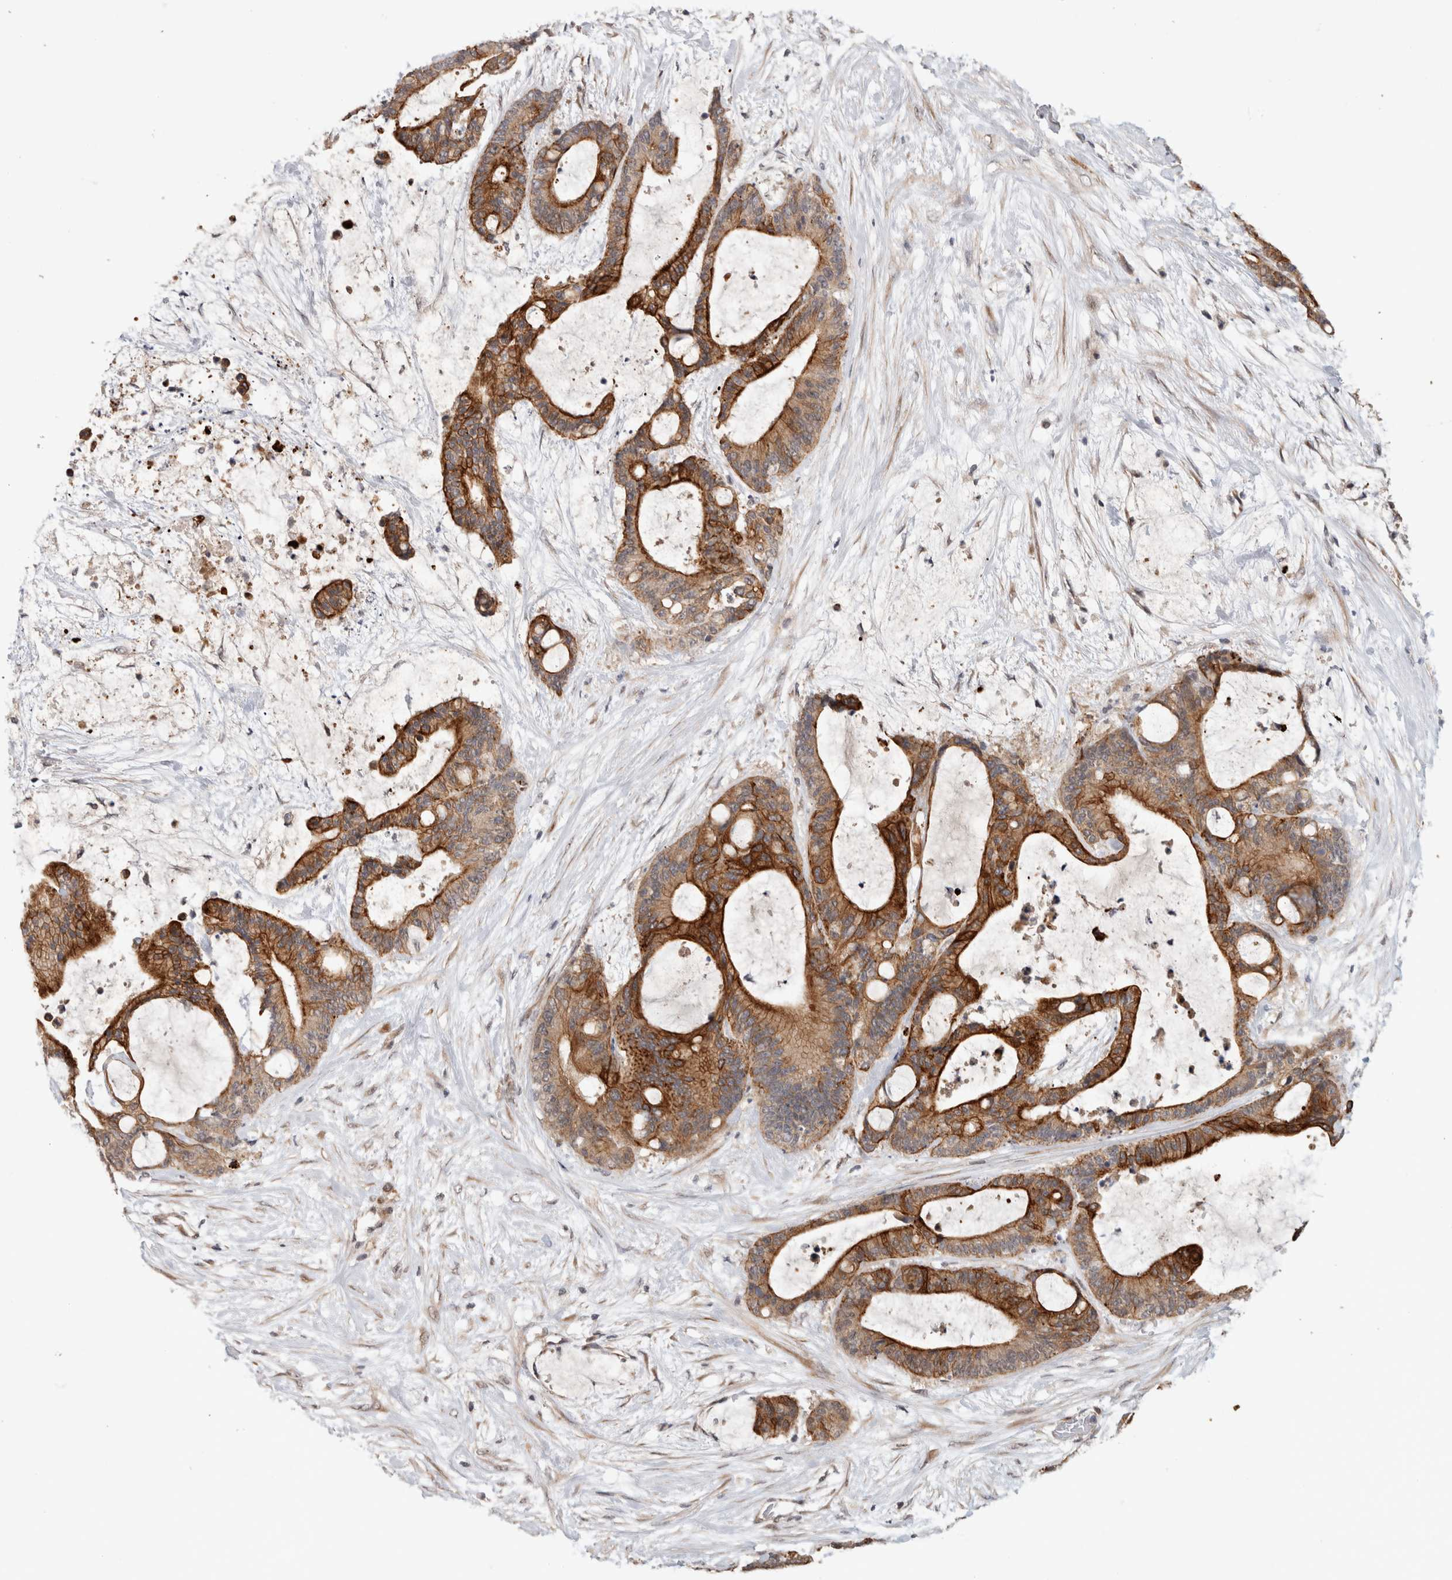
{"staining": {"intensity": "strong", "quantity": ">75%", "location": "cytoplasmic/membranous"}, "tissue": "liver cancer", "cell_type": "Tumor cells", "image_type": "cancer", "snomed": [{"axis": "morphology", "description": "Cholangiocarcinoma"}, {"axis": "topography", "description": "Liver"}], "caption": "Protein positivity by immunohistochemistry (IHC) exhibits strong cytoplasmic/membranous staining in approximately >75% of tumor cells in liver cancer.", "gene": "CRISPLD1", "patient": {"sex": "female", "age": 73}}